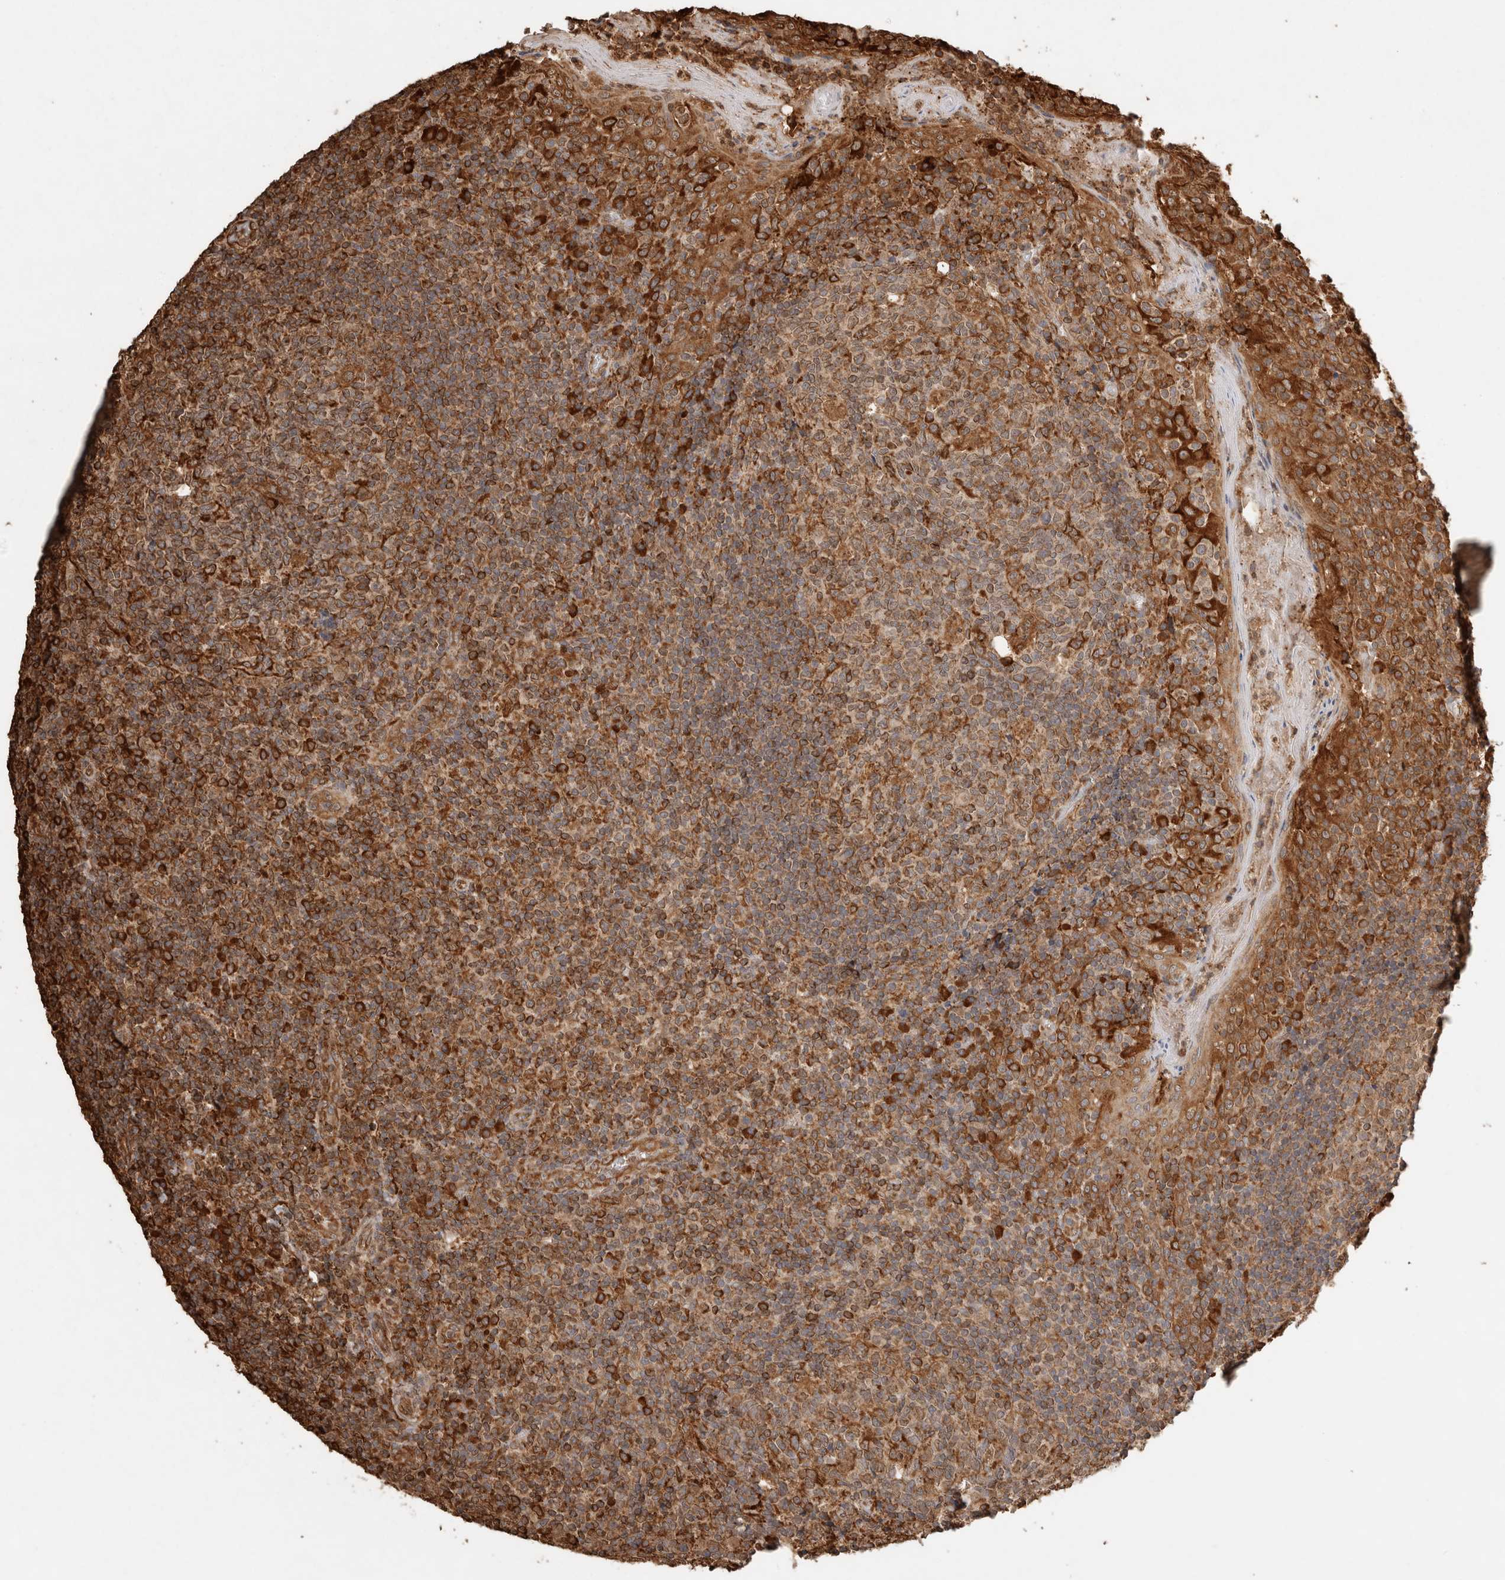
{"staining": {"intensity": "moderate", "quantity": ">75%", "location": "cytoplasmic/membranous"}, "tissue": "tonsil", "cell_type": "Germinal center cells", "image_type": "normal", "snomed": [{"axis": "morphology", "description": "Normal tissue, NOS"}, {"axis": "topography", "description": "Tonsil"}], "caption": "Immunohistochemistry (IHC) (DAB) staining of benign human tonsil displays moderate cytoplasmic/membranous protein positivity in about >75% of germinal center cells.", "gene": "ERAP1", "patient": {"sex": "female", "age": 19}}